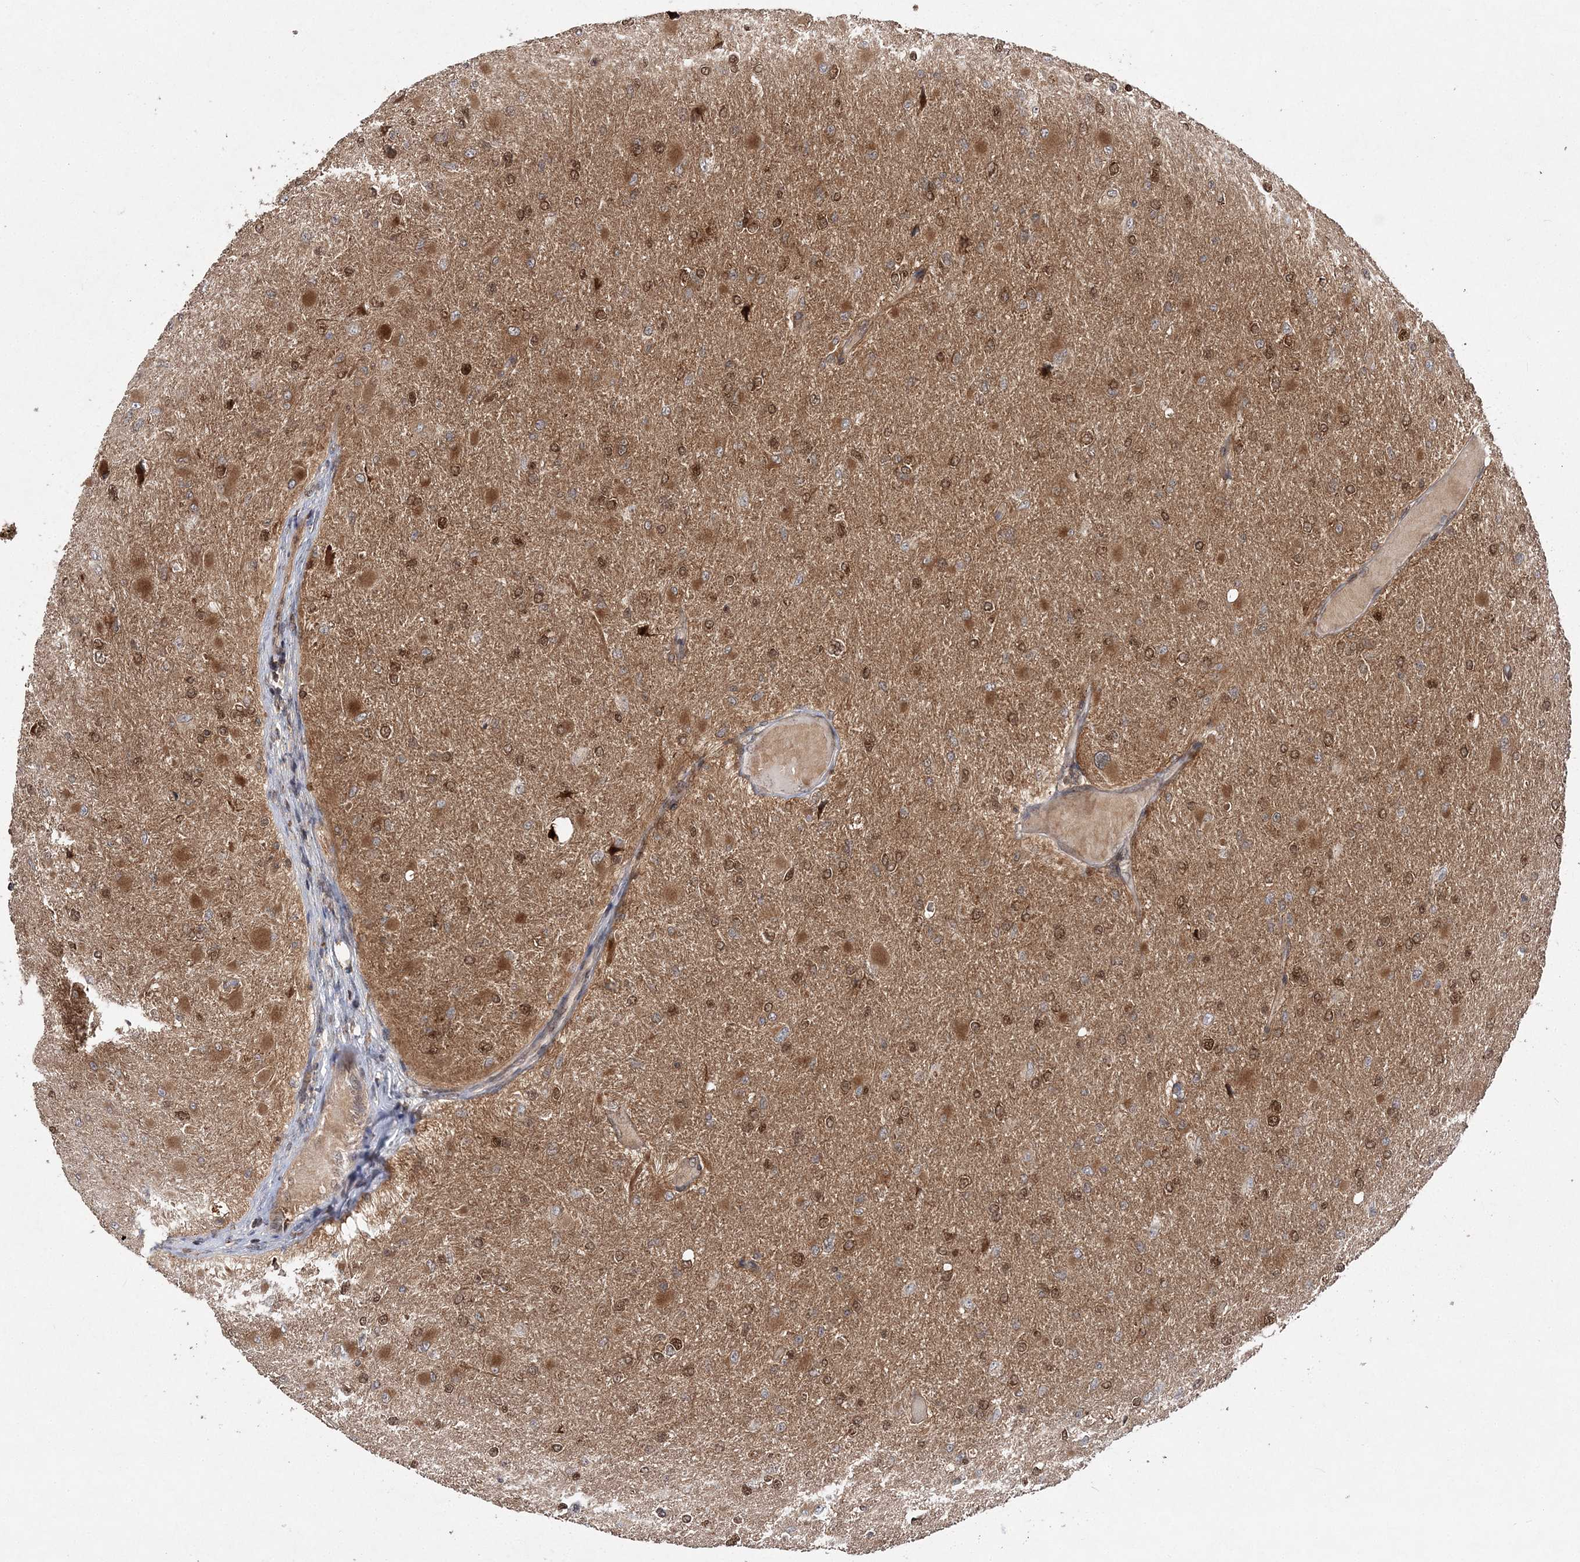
{"staining": {"intensity": "moderate", "quantity": "25%-75%", "location": "cytoplasmic/membranous,nuclear"}, "tissue": "glioma", "cell_type": "Tumor cells", "image_type": "cancer", "snomed": [{"axis": "morphology", "description": "Glioma, malignant, High grade"}, {"axis": "topography", "description": "Cerebral cortex"}], "caption": "This image shows immunohistochemistry staining of human malignant glioma (high-grade), with medium moderate cytoplasmic/membranous and nuclear expression in about 25%-75% of tumor cells.", "gene": "NIF3L1", "patient": {"sex": "female", "age": 36}}